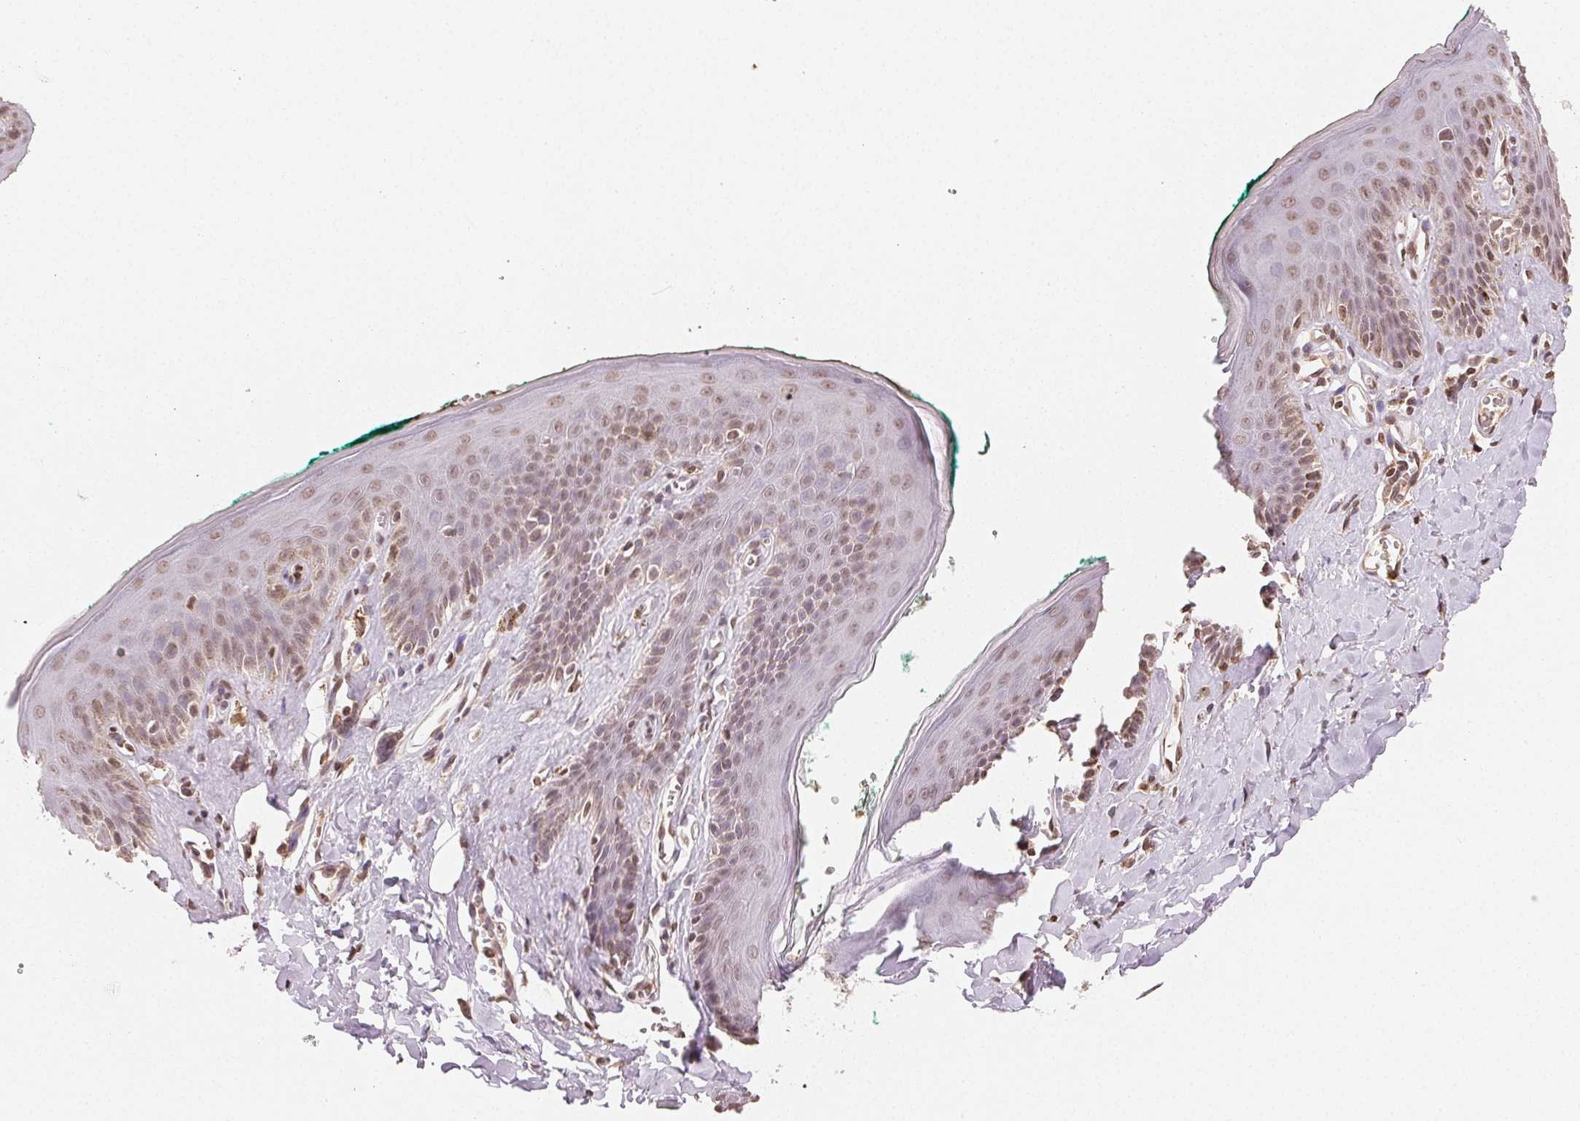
{"staining": {"intensity": "weak", "quantity": "25%-75%", "location": "nuclear"}, "tissue": "skin", "cell_type": "Epidermal cells", "image_type": "normal", "snomed": [{"axis": "morphology", "description": "Normal tissue, NOS"}, {"axis": "topography", "description": "Vulva"}, {"axis": "topography", "description": "Peripheral nerve tissue"}], "caption": "Immunohistochemical staining of unremarkable skin displays 25%-75% levels of weak nuclear protein staining in approximately 25%-75% of epidermal cells. The protein is shown in brown color, while the nuclei are stained blue.", "gene": "TBP", "patient": {"sex": "female", "age": 66}}